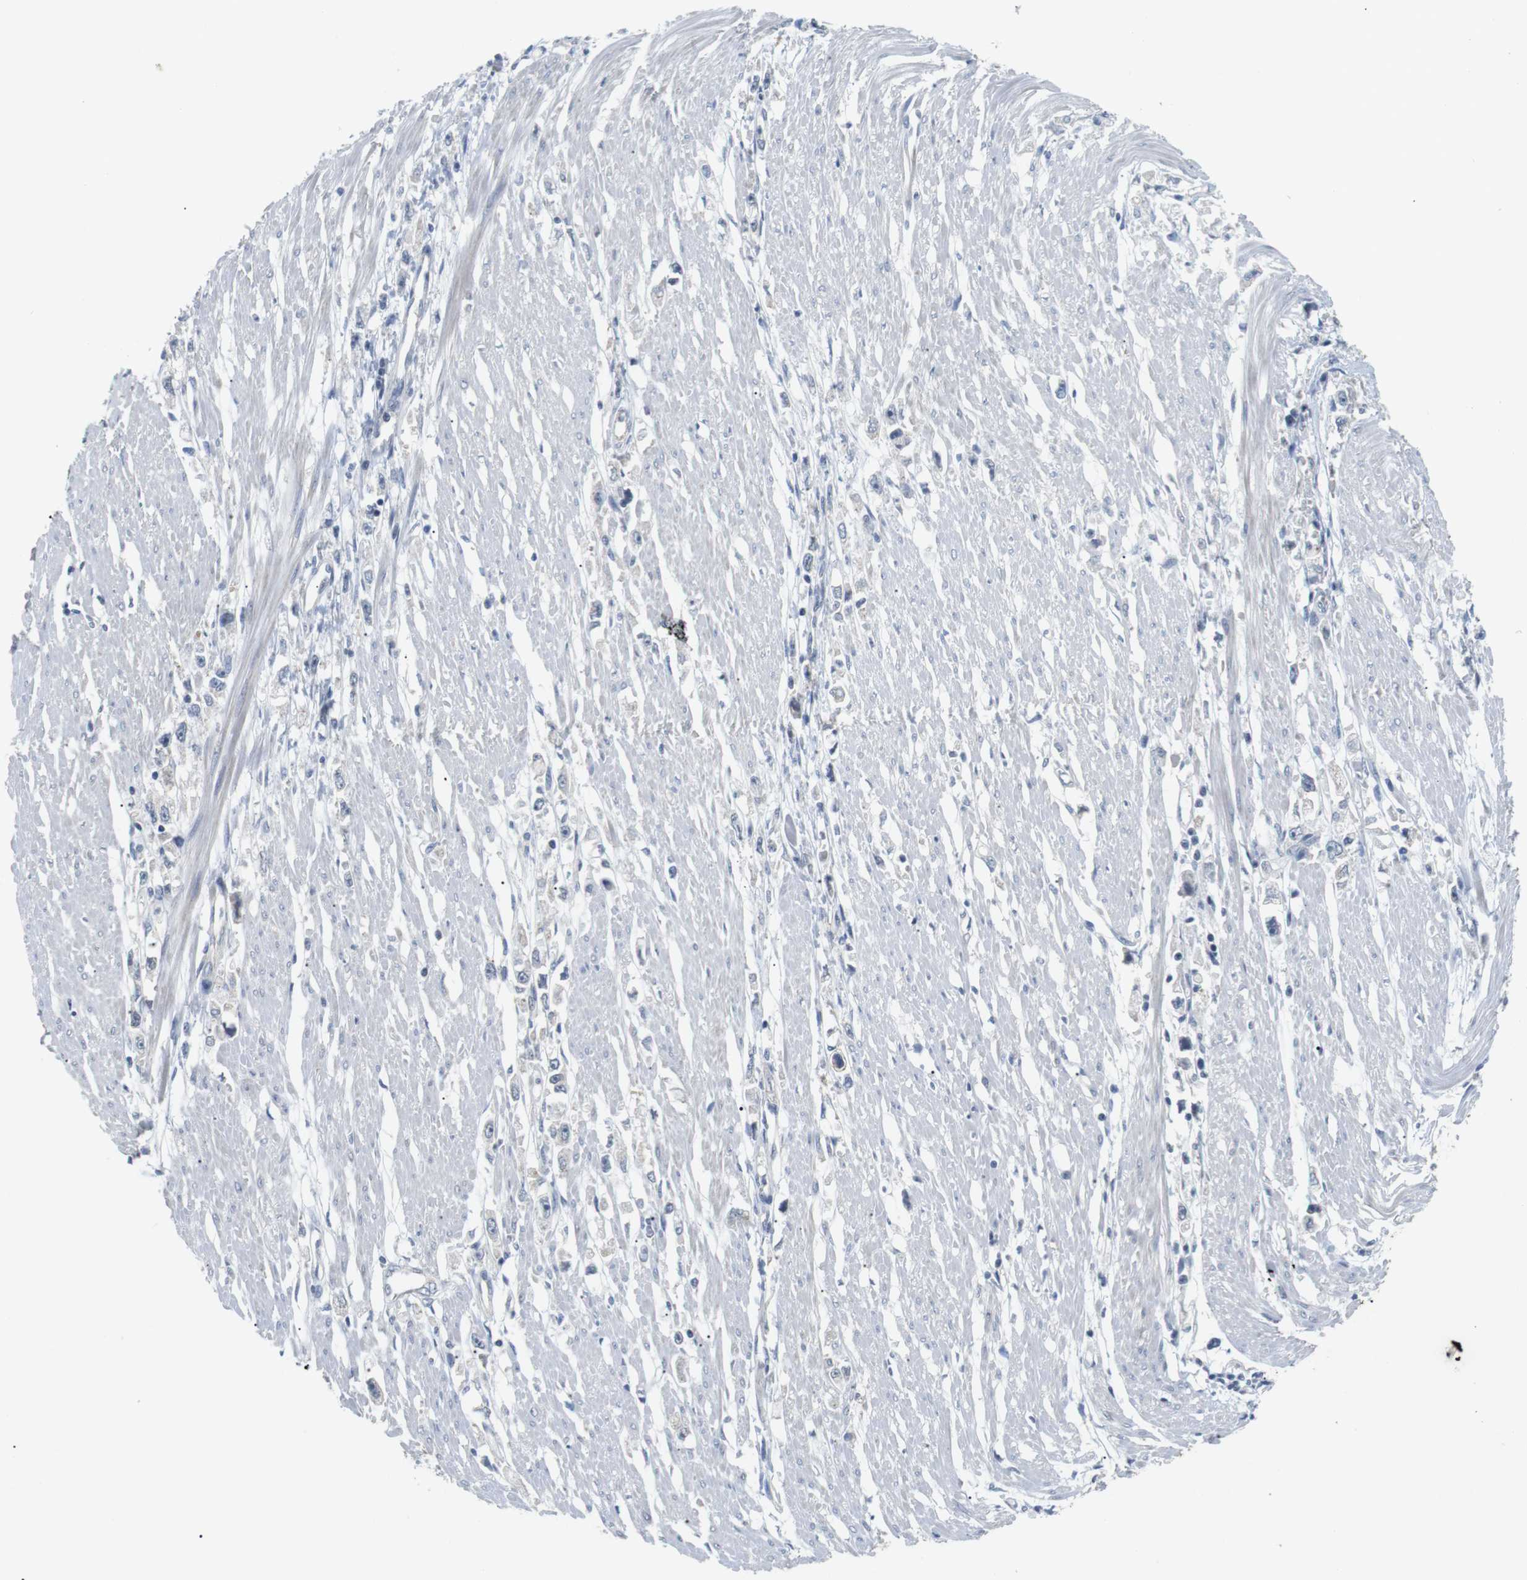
{"staining": {"intensity": "negative", "quantity": "none", "location": "none"}, "tissue": "stomach cancer", "cell_type": "Tumor cells", "image_type": "cancer", "snomed": [{"axis": "morphology", "description": "Adenocarcinoma, NOS"}, {"axis": "topography", "description": "Stomach"}], "caption": "Tumor cells are negative for brown protein staining in stomach cancer. (IHC, brightfield microscopy, high magnification).", "gene": "NECTIN1", "patient": {"sex": "female", "age": 59}}